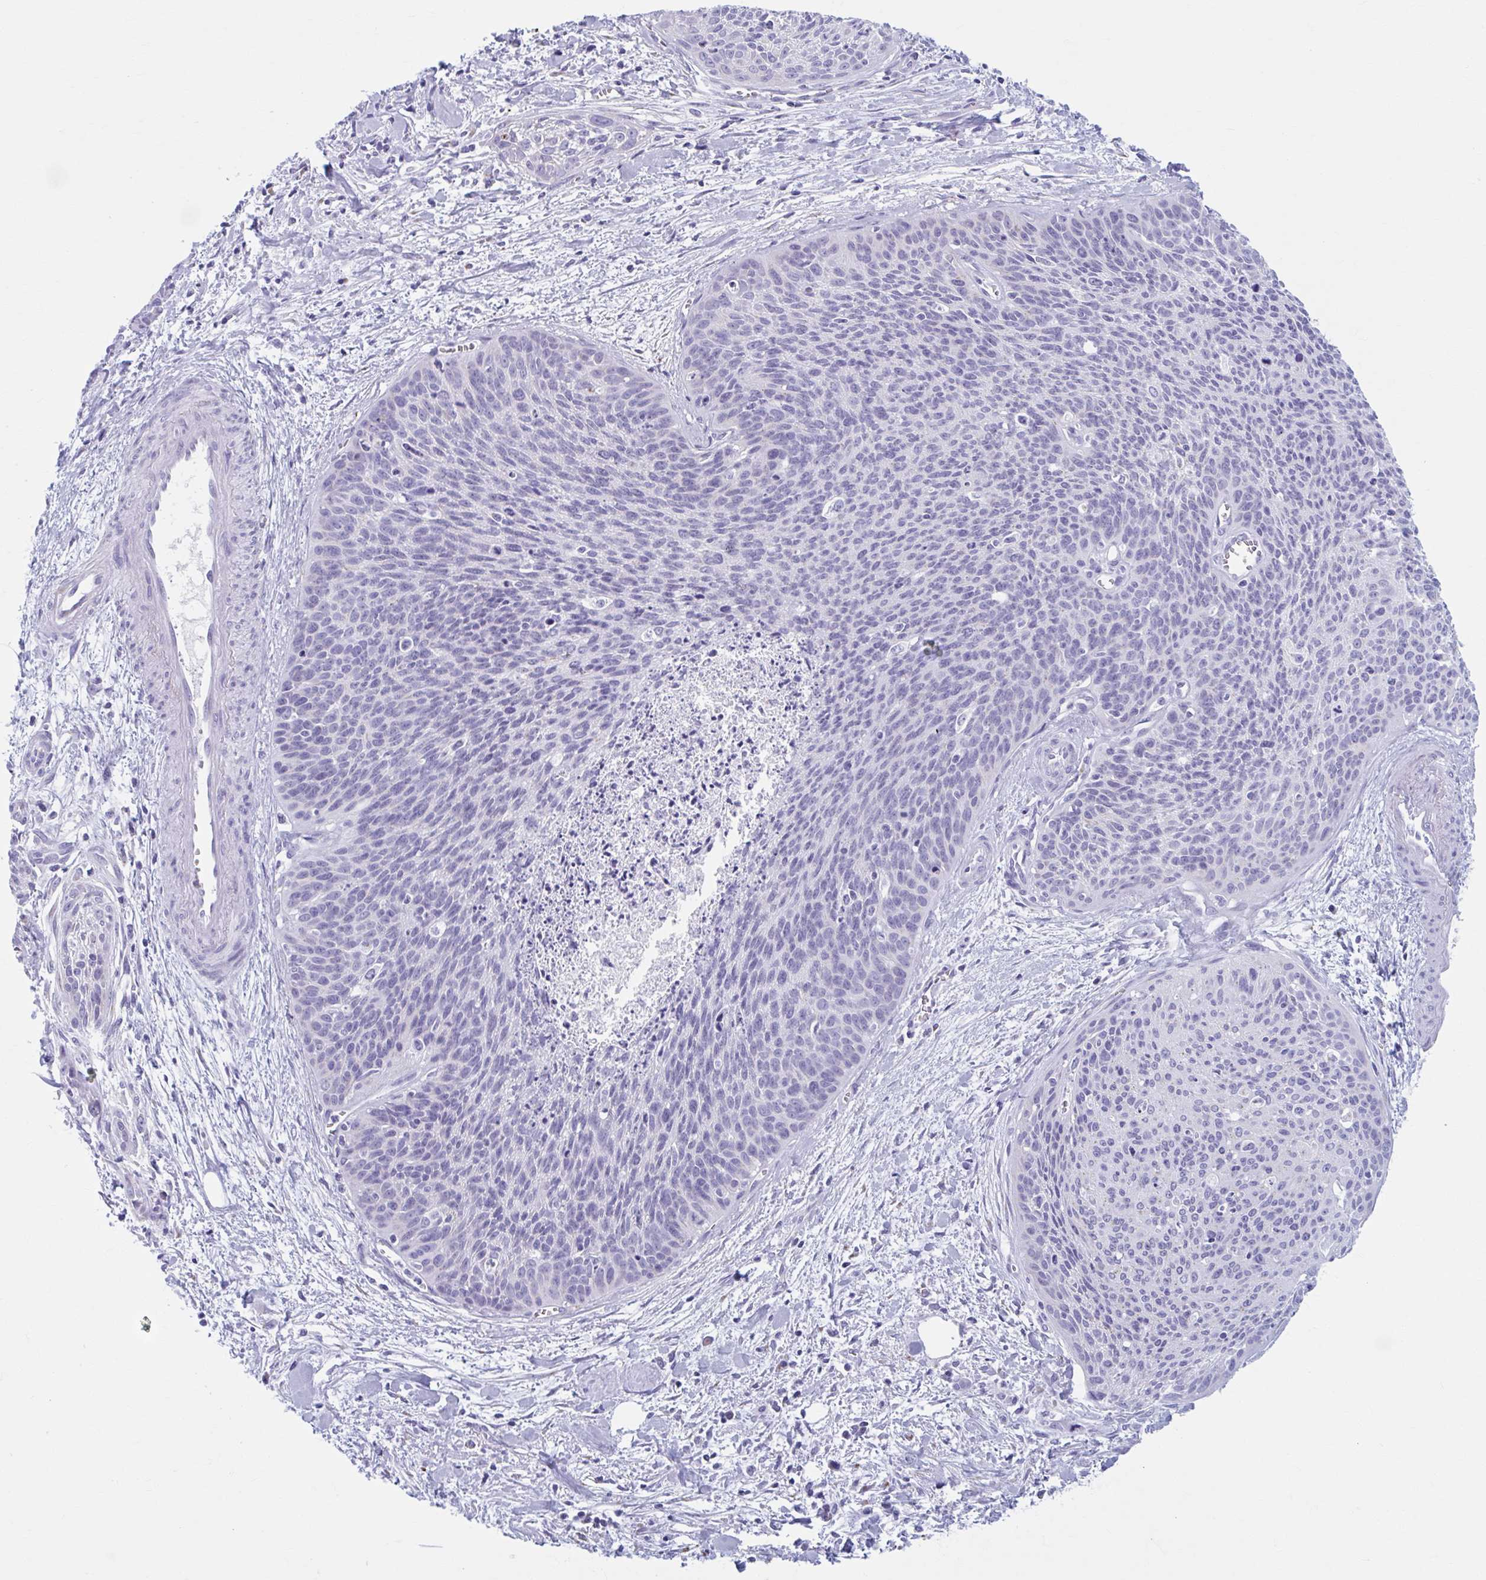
{"staining": {"intensity": "negative", "quantity": "none", "location": "none"}, "tissue": "cervical cancer", "cell_type": "Tumor cells", "image_type": "cancer", "snomed": [{"axis": "morphology", "description": "Squamous cell carcinoma, NOS"}, {"axis": "topography", "description": "Cervix"}], "caption": "Squamous cell carcinoma (cervical) stained for a protein using immunohistochemistry displays no staining tumor cells.", "gene": "KCNE2", "patient": {"sex": "female", "age": 55}}